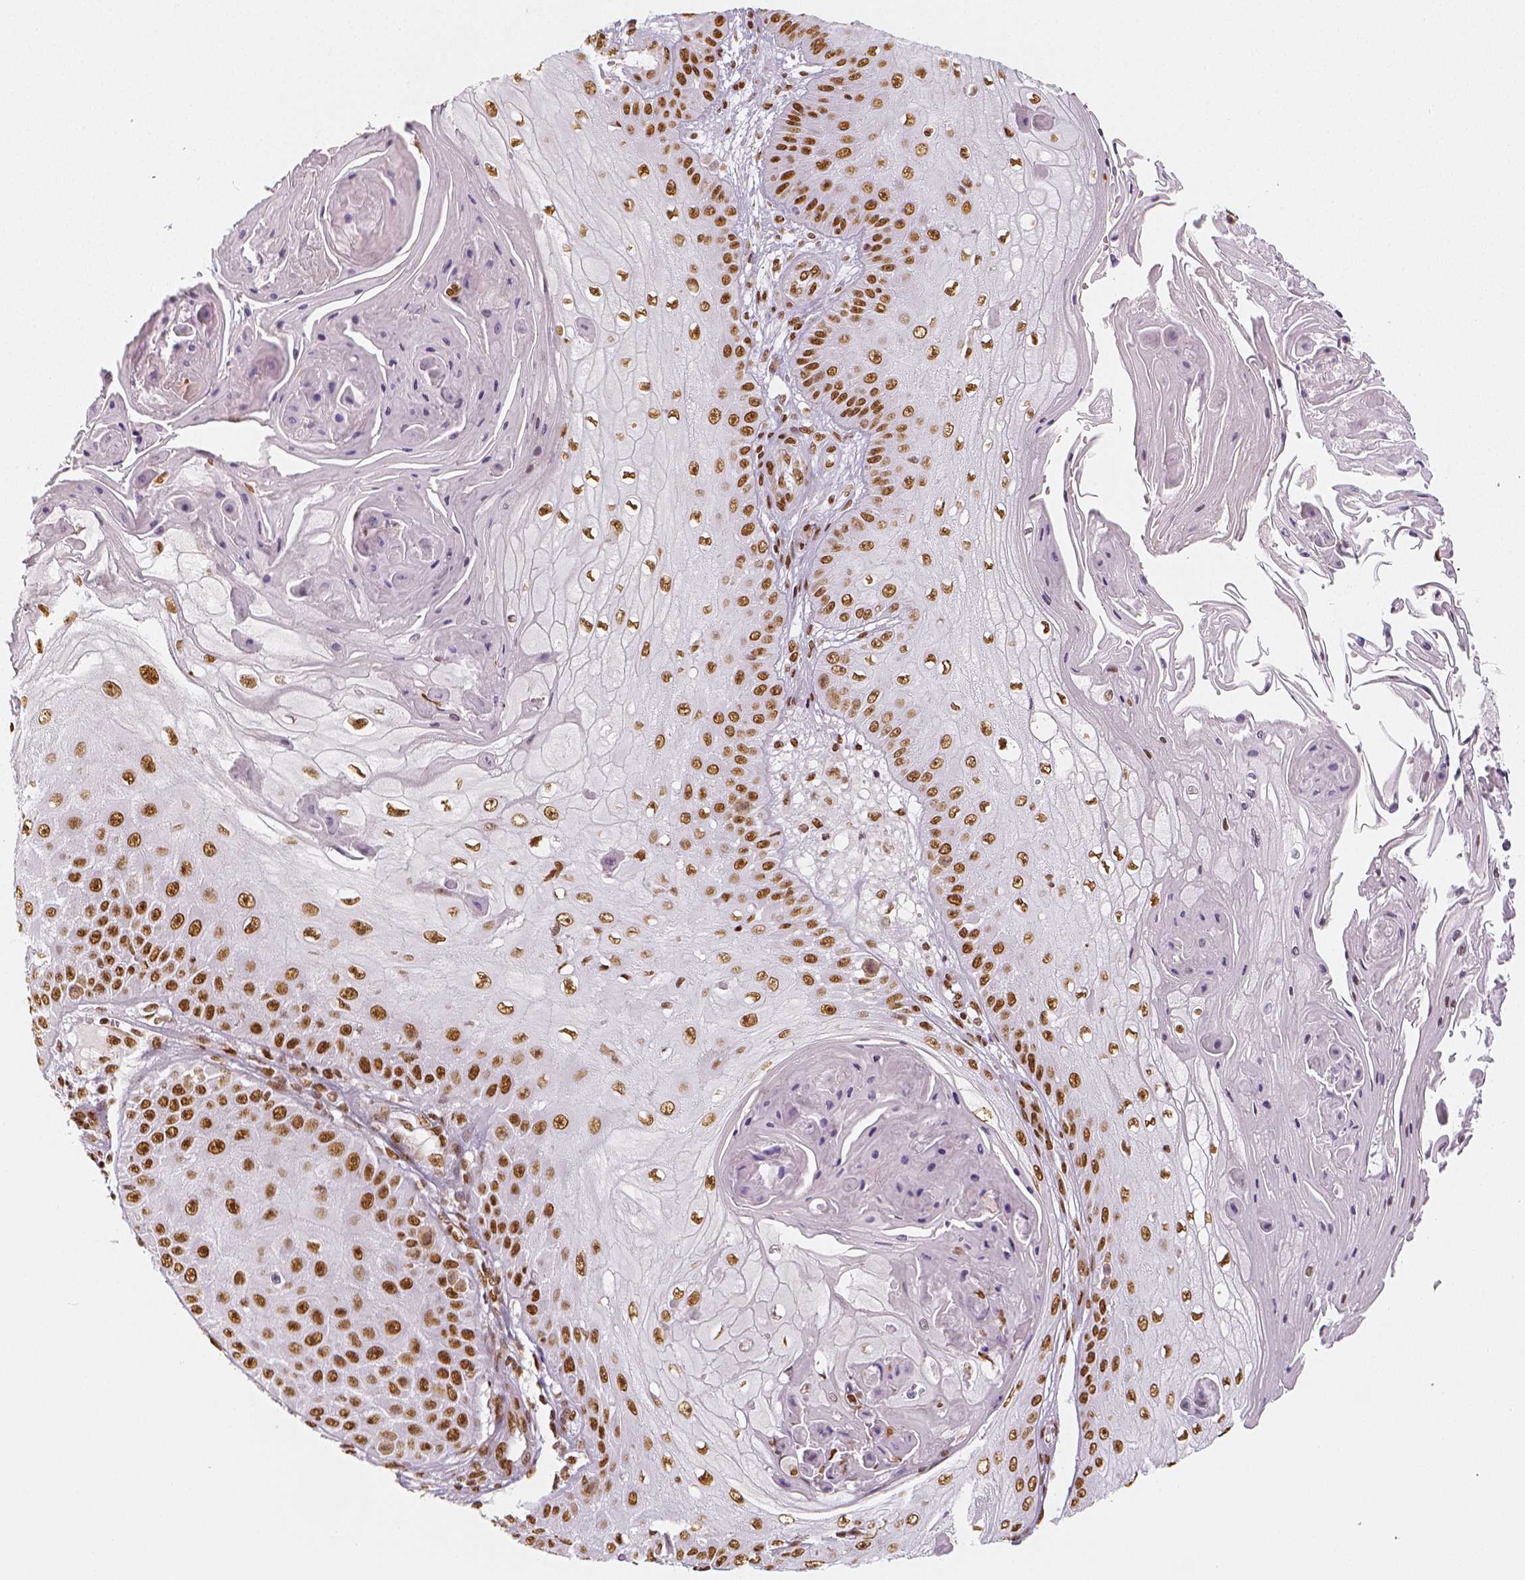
{"staining": {"intensity": "moderate", "quantity": ">75%", "location": "nuclear"}, "tissue": "skin cancer", "cell_type": "Tumor cells", "image_type": "cancer", "snomed": [{"axis": "morphology", "description": "Squamous cell carcinoma, NOS"}, {"axis": "topography", "description": "Skin"}], "caption": "Tumor cells demonstrate moderate nuclear staining in about >75% of cells in skin squamous cell carcinoma.", "gene": "KDM5B", "patient": {"sex": "male", "age": 70}}